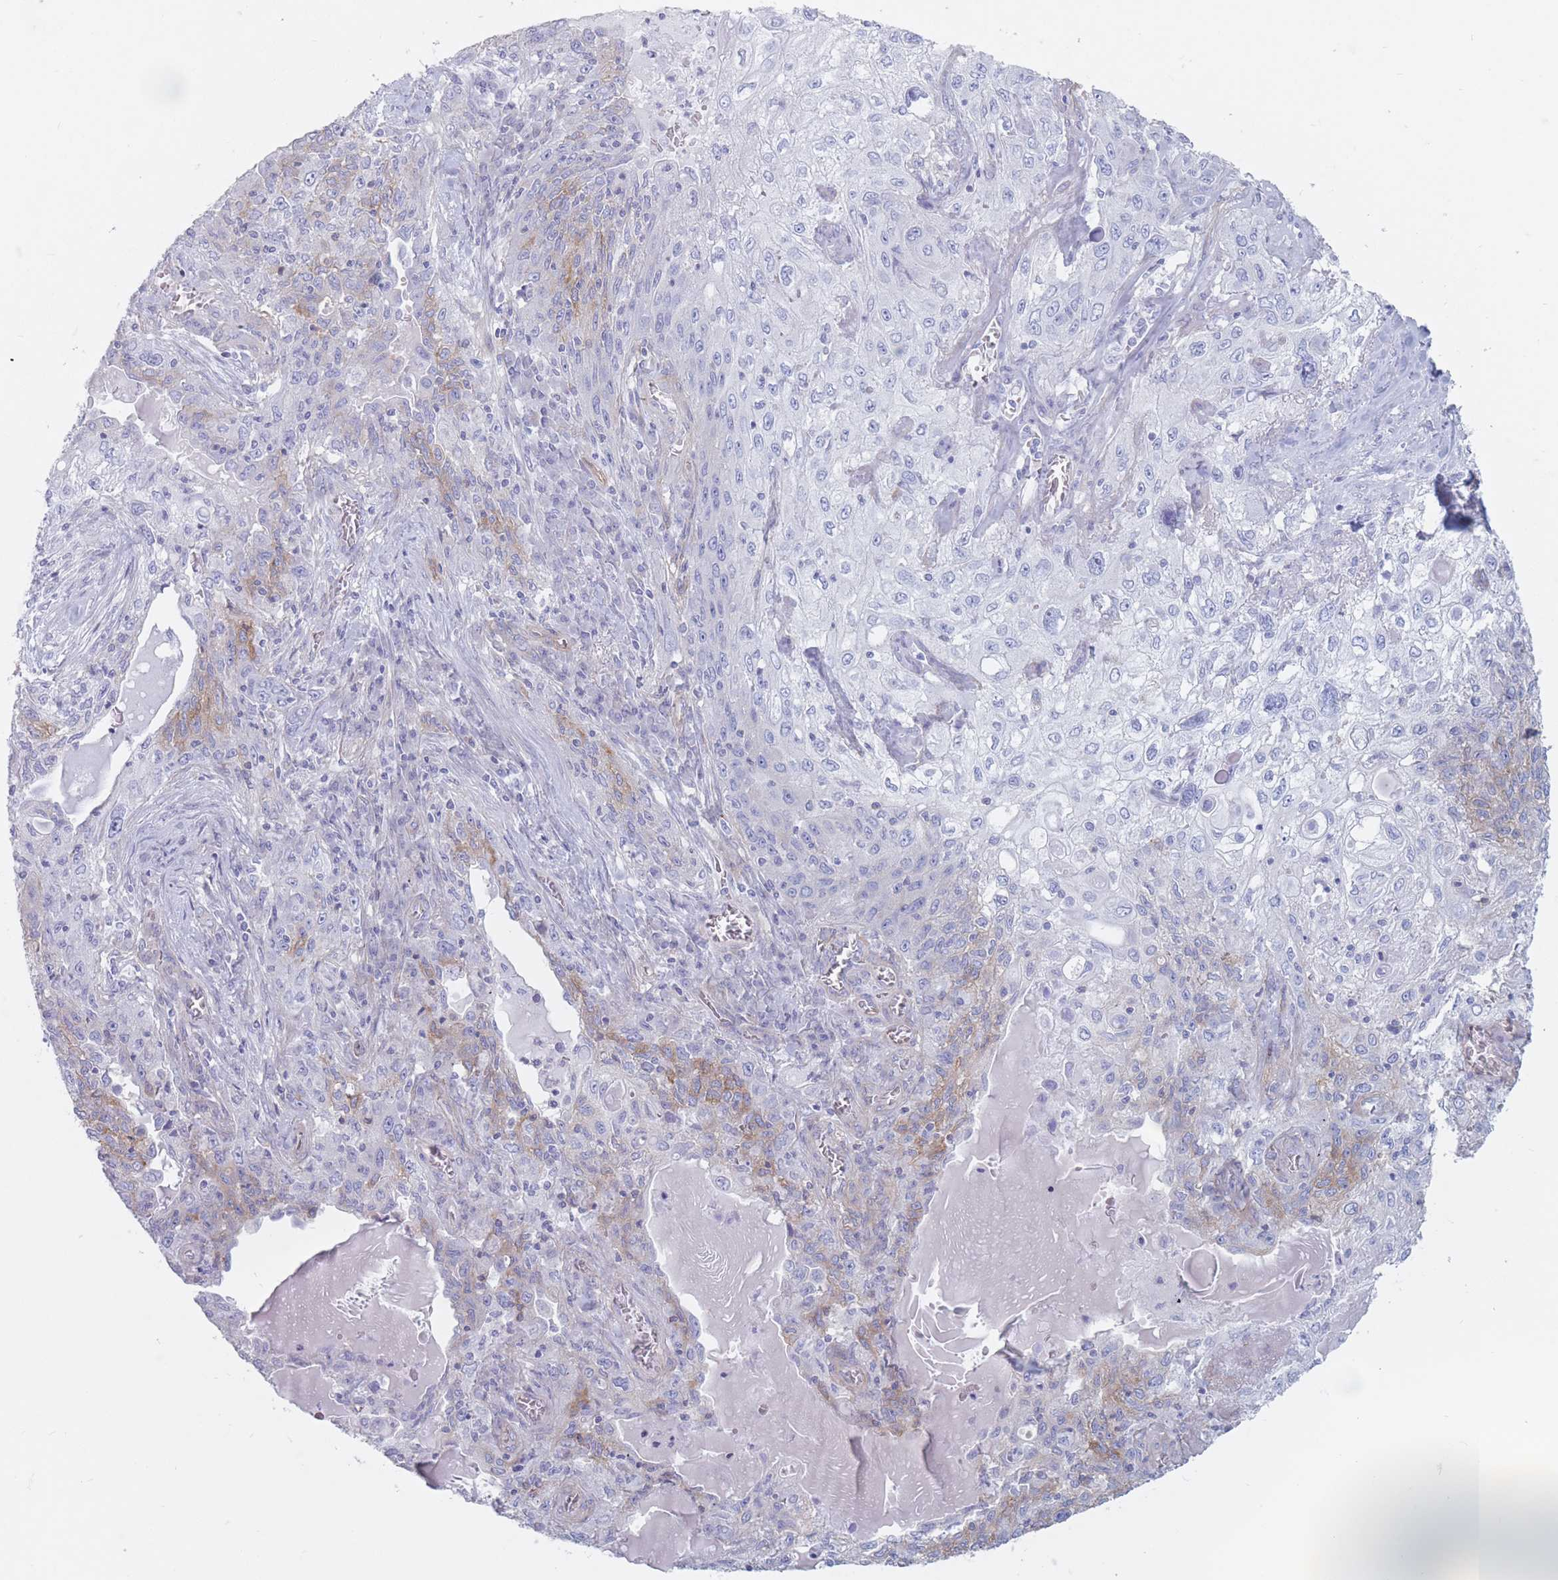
{"staining": {"intensity": "negative", "quantity": "none", "location": "none"}, "tissue": "lung cancer", "cell_type": "Tumor cells", "image_type": "cancer", "snomed": [{"axis": "morphology", "description": "Squamous cell carcinoma, NOS"}, {"axis": "topography", "description": "Lung"}], "caption": "An immunohistochemistry histopathology image of lung cancer is shown. There is no staining in tumor cells of lung cancer. (Brightfield microscopy of DAB (3,3'-diaminobenzidine) immunohistochemistry (IHC) at high magnification).", "gene": "PLPP1", "patient": {"sex": "female", "age": 69}}